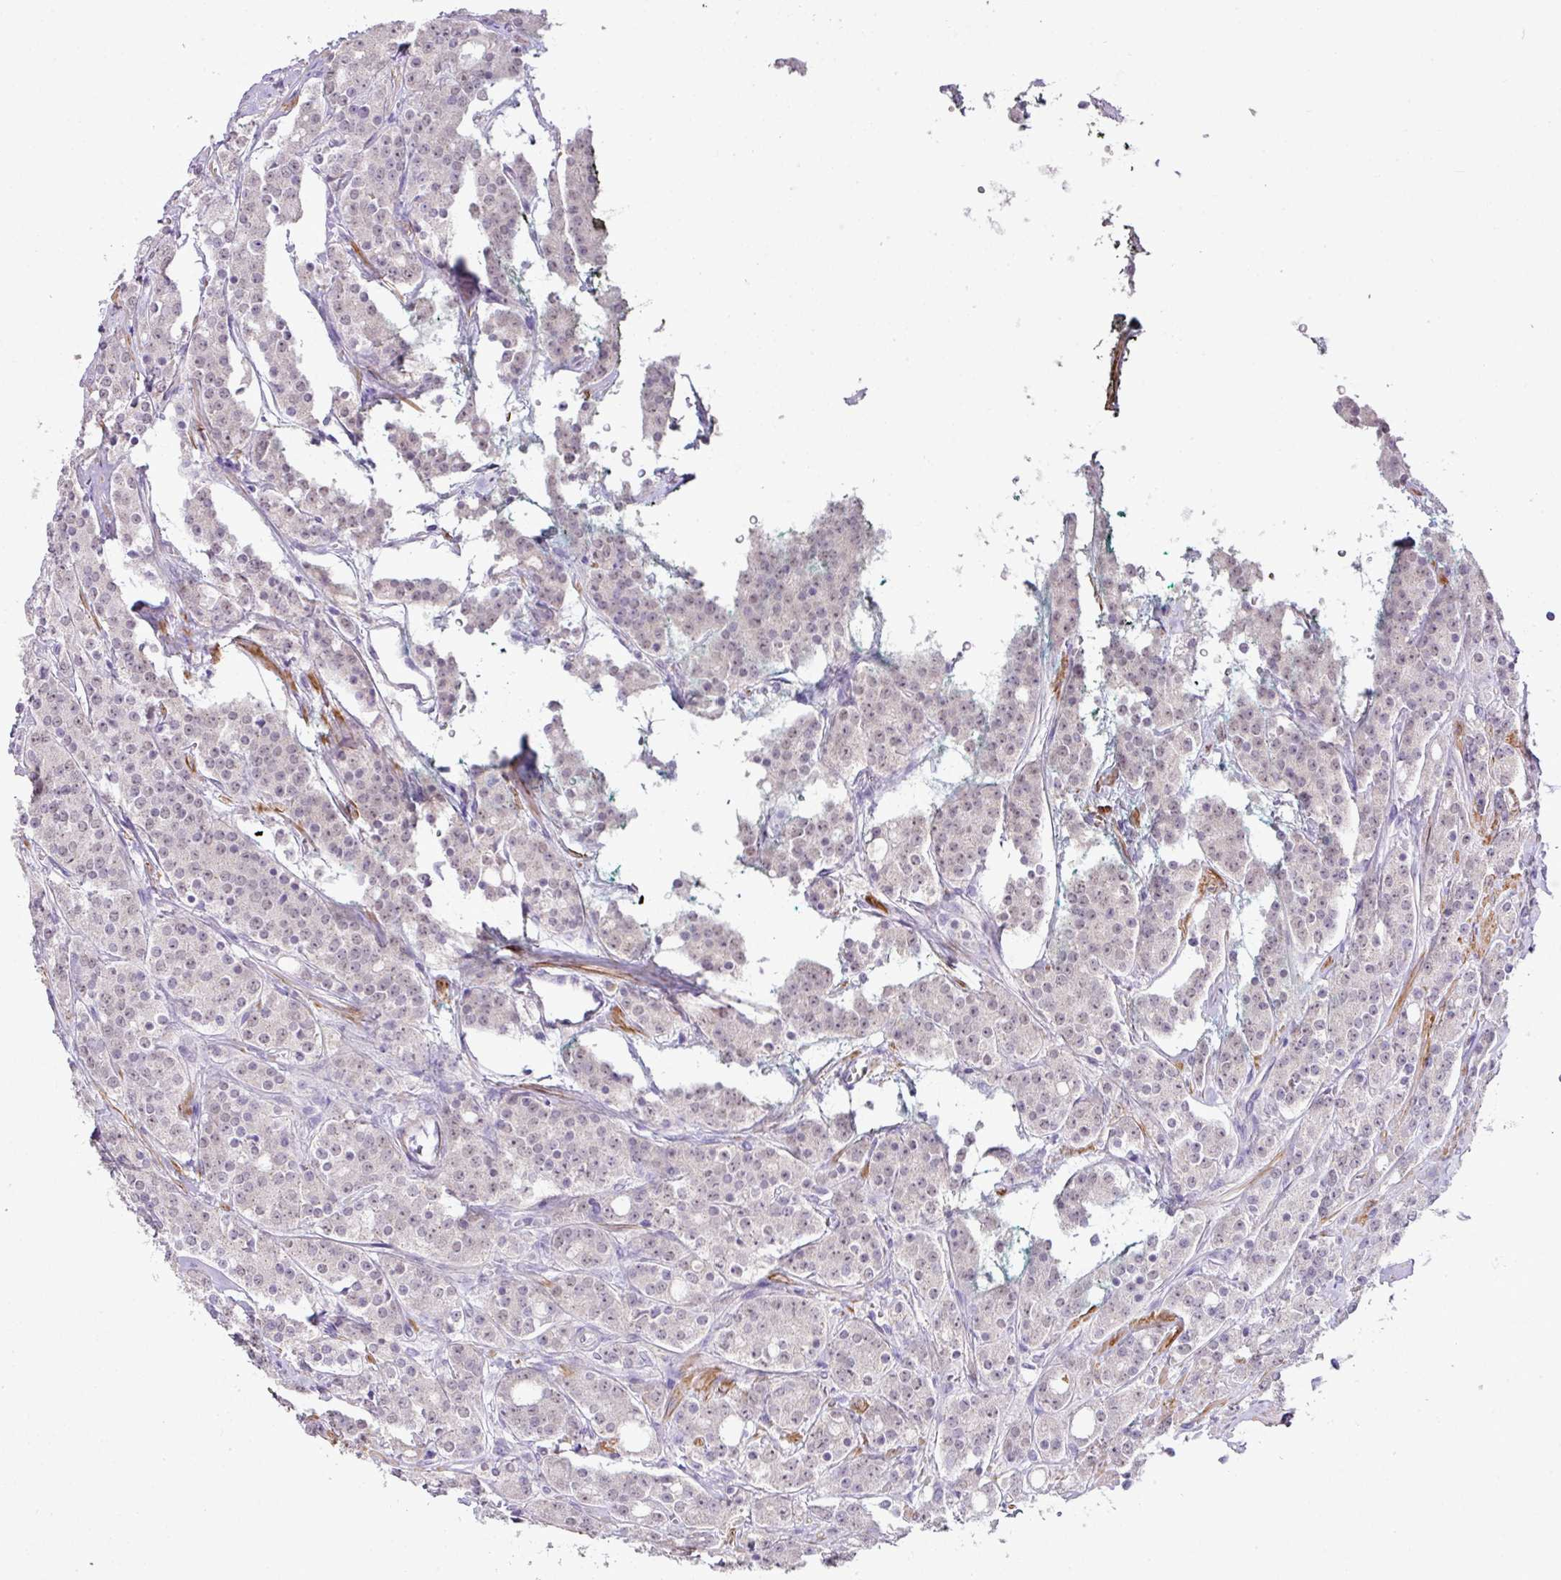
{"staining": {"intensity": "negative", "quantity": "none", "location": "none"}, "tissue": "prostate cancer", "cell_type": "Tumor cells", "image_type": "cancer", "snomed": [{"axis": "morphology", "description": "Adenocarcinoma, High grade"}, {"axis": "topography", "description": "Prostate"}], "caption": "Prostate cancer (high-grade adenocarcinoma) was stained to show a protein in brown. There is no significant staining in tumor cells.", "gene": "DIP2A", "patient": {"sex": "male", "age": 62}}